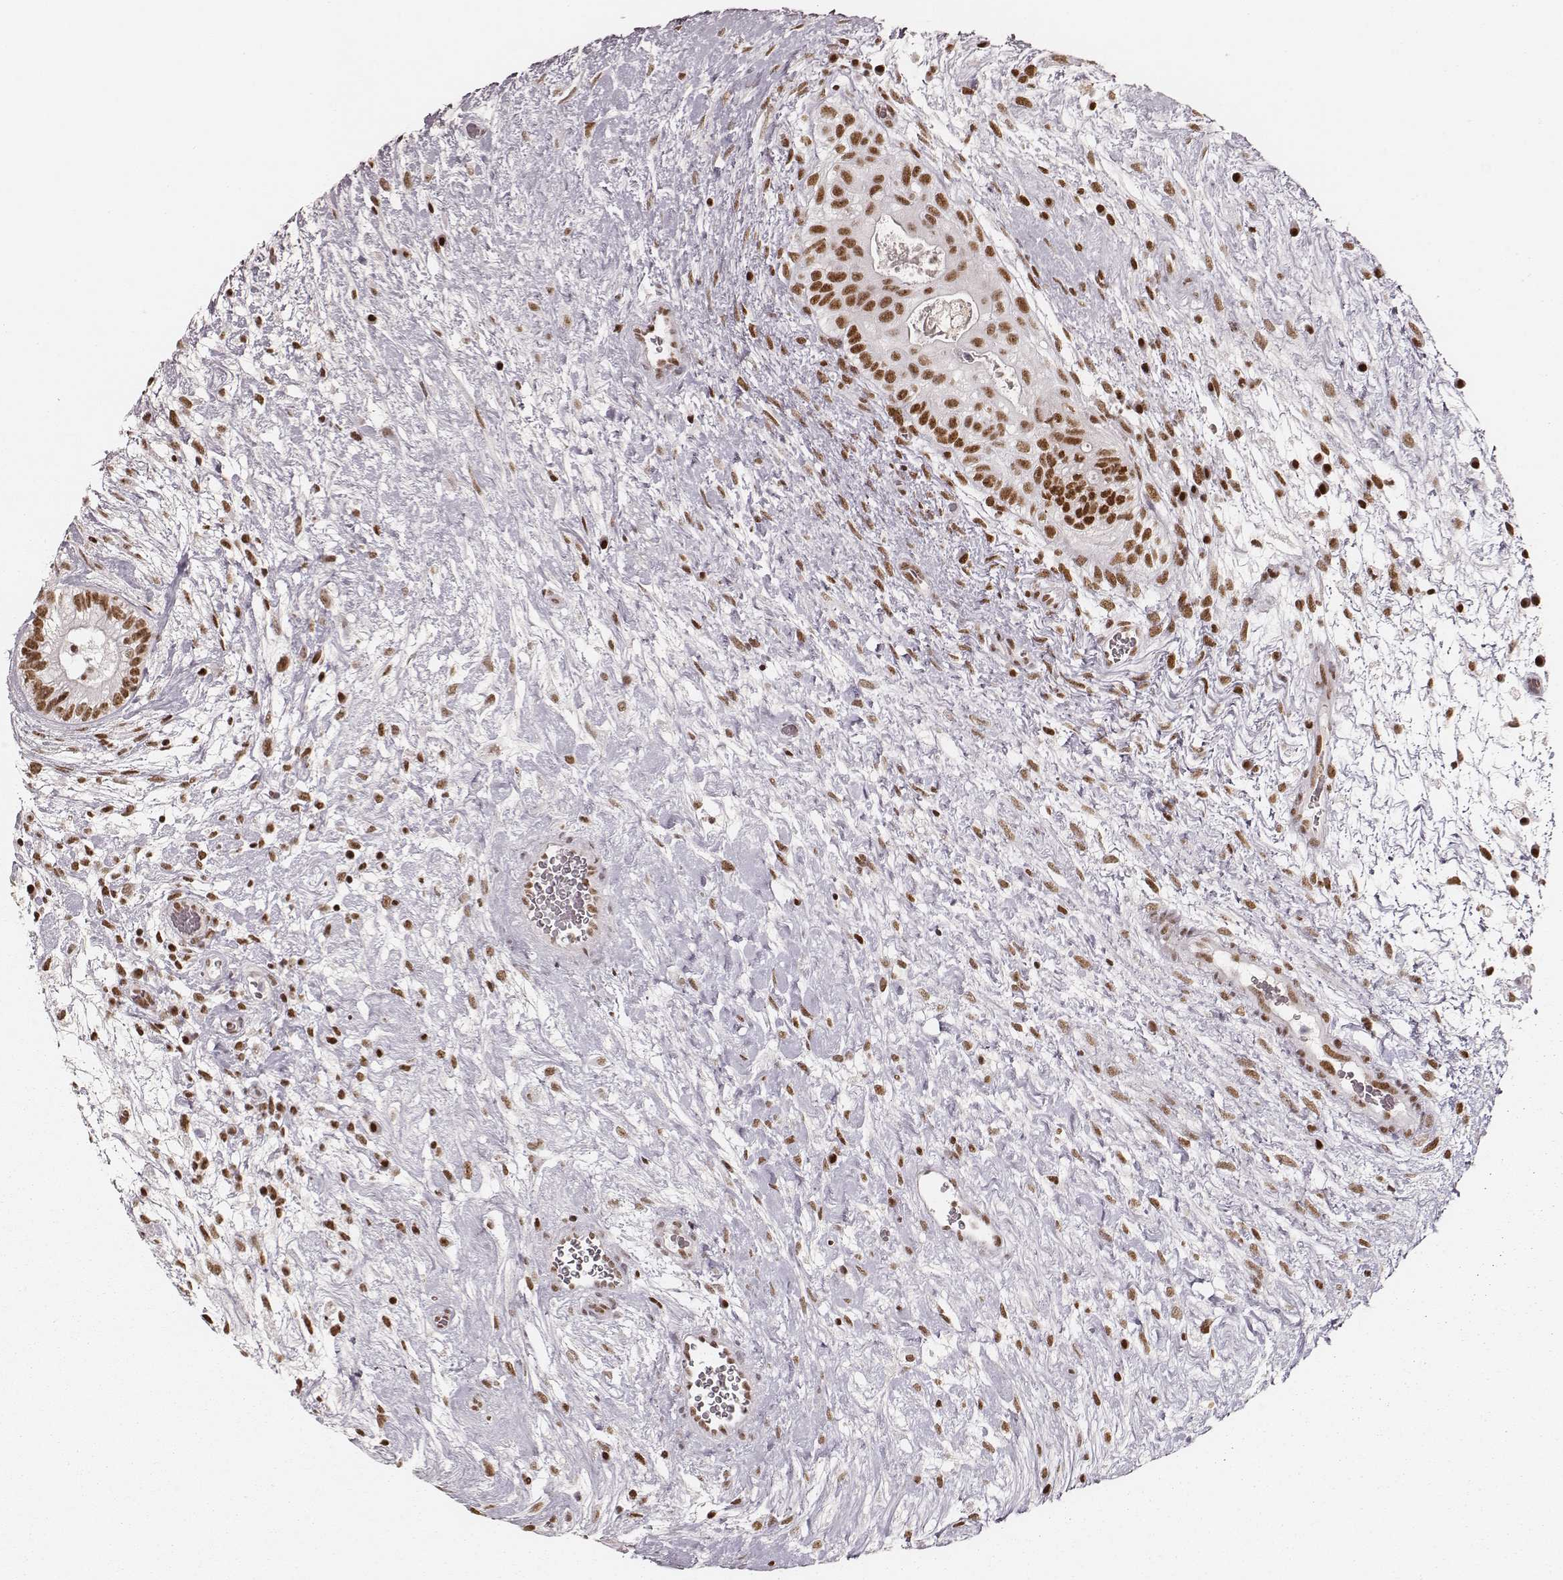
{"staining": {"intensity": "strong", "quantity": ">75%", "location": "nuclear"}, "tissue": "testis cancer", "cell_type": "Tumor cells", "image_type": "cancer", "snomed": [{"axis": "morphology", "description": "Normal tissue, NOS"}, {"axis": "morphology", "description": "Carcinoma, Embryonal, NOS"}, {"axis": "topography", "description": "Testis"}], "caption": "The immunohistochemical stain shows strong nuclear positivity in tumor cells of testis embryonal carcinoma tissue. The protein is shown in brown color, while the nuclei are stained blue.", "gene": "PARP1", "patient": {"sex": "male", "age": 32}}